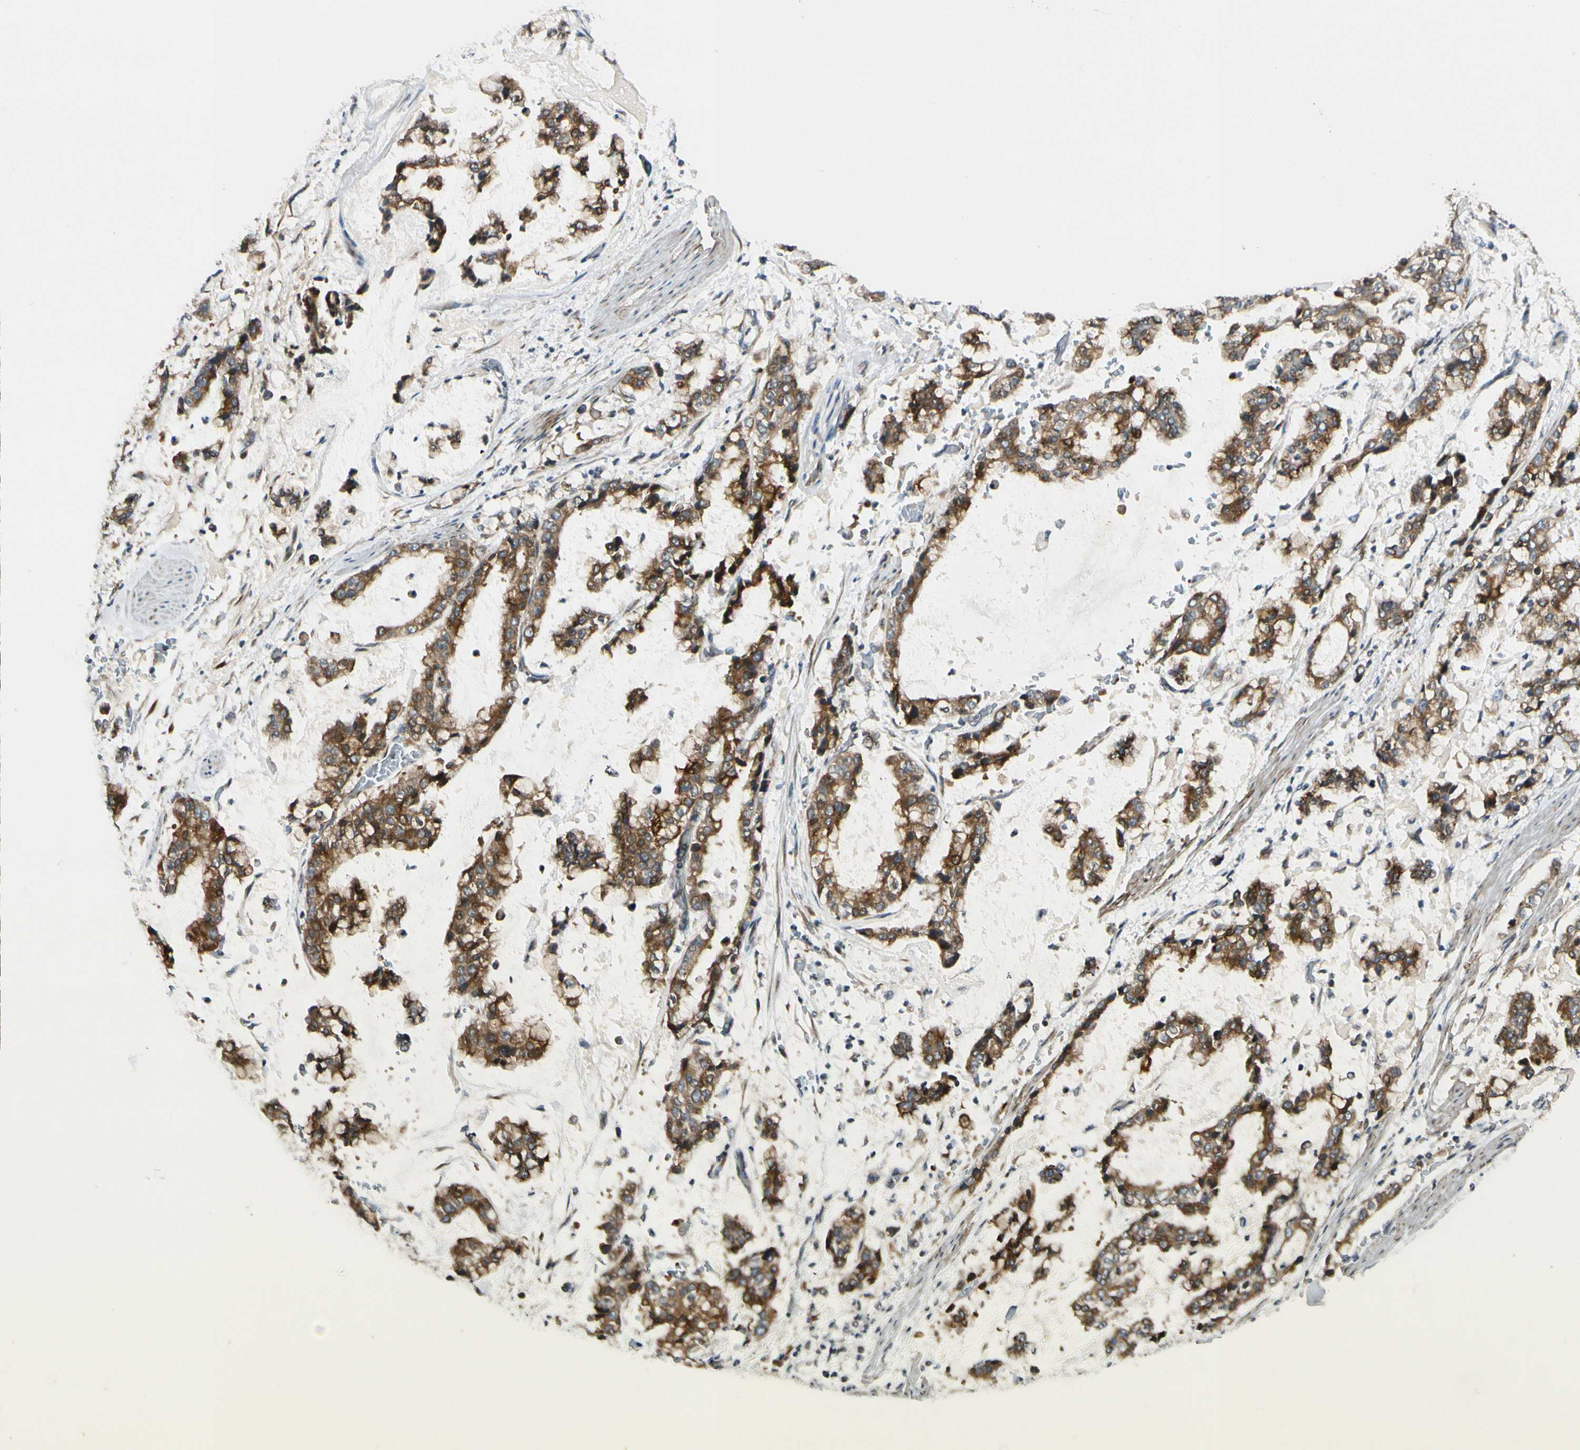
{"staining": {"intensity": "strong", "quantity": ">75%", "location": "cytoplasmic/membranous"}, "tissue": "stomach cancer", "cell_type": "Tumor cells", "image_type": "cancer", "snomed": [{"axis": "morphology", "description": "Normal tissue, NOS"}, {"axis": "morphology", "description": "Adenocarcinoma, NOS"}, {"axis": "topography", "description": "Stomach, upper"}, {"axis": "topography", "description": "Stomach"}], "caption": "Immunohistochemical staining of stomach cancer (adenocarcinoma) displays high levels of strong cytoplasmic/membranous staining in approximately >75% of tumor cells. (Stains: DAB in brown, nuclei in blue, Microscopy: brightfield microscopy at high magnification).", "gene": "RPS6KB2", "patient": {"sex": "male", "age": 76}}